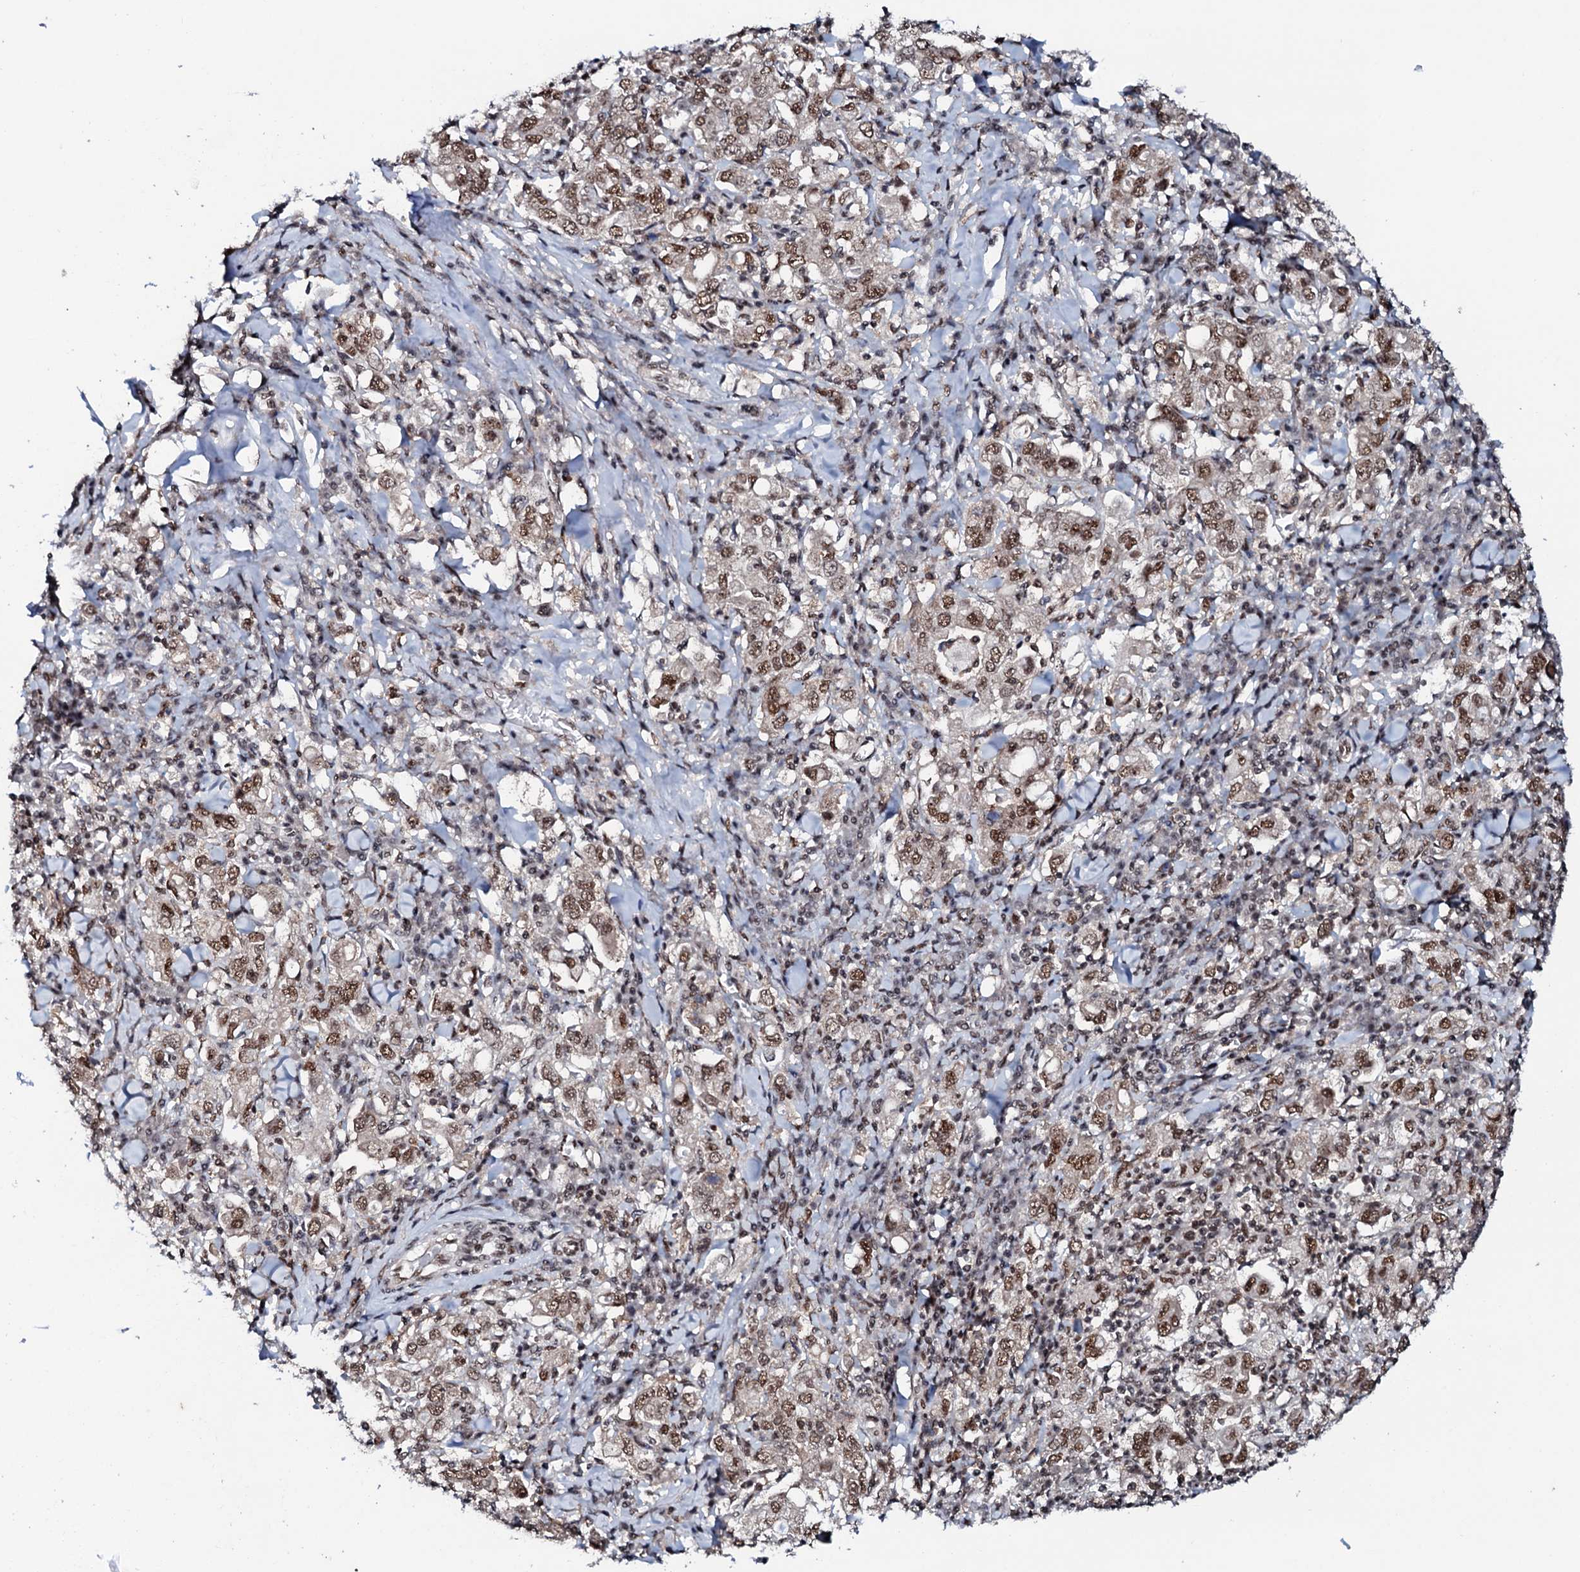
{"staining": {"intensity": "moderate", "quantity": ">75%", "location": "nuclear"}, "tissue": "stomach cancer", "cell_type": "Tumor cells", "image_type": "cancer", "snomed": [{"axis": "morphology", "description": "Adenocarcinoma, NOS"}, {"axis": "topography", "description": "Stomach, upper"}], "caption": "The micrograph shows staining of stomach adenocarcinoma, revealing moderate nuclear protein expression (brown color) within tumor cells. (DAB IHC with brightfield microscopy, high magnification).", "gene": "PRPF18", "patient": {"sex": "male", "age": 62}}